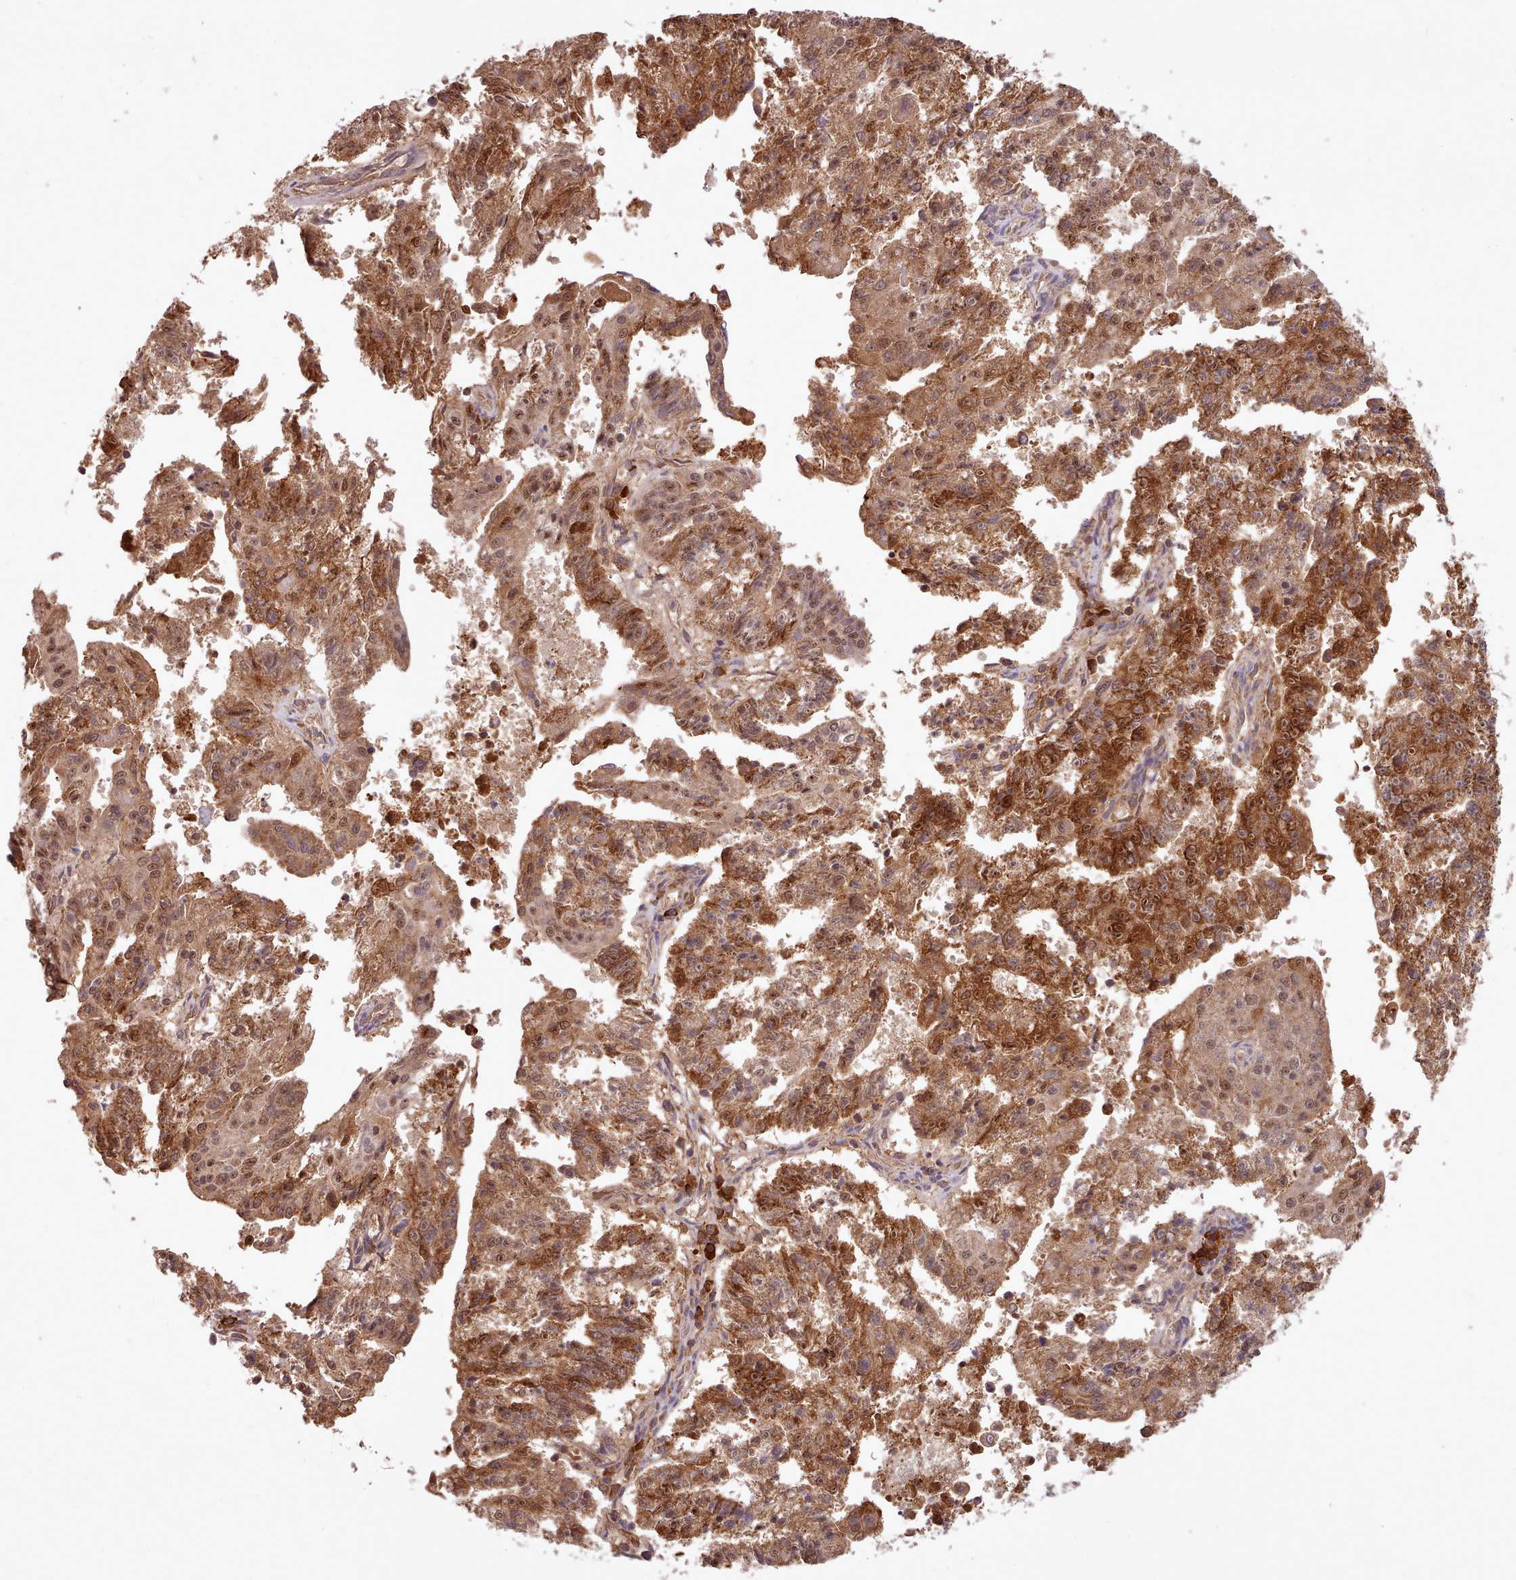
{"staining": {"intensity": "strong", "quantity": ">75%", "location": "cytoplasmic/membranous,nuclear"}, "tissue": "endometrial cancer", "cell_type": "Tumor cells", "image_type": "cancer", "snomed": [{"axis": "morphology", "description": "Adenocarcinoma, NOS"}, {"axis": "topography", "description": "Endometrium"}], "caption": "This is an image of immunohistochemistry (IHC) staining of endometrial cancer, which shows strong expression in the cytoplasmic/membranous and nuclear of tumor cells.", "gene": "PIP4P1", "patient": {"sex": "female", "age": 82}}